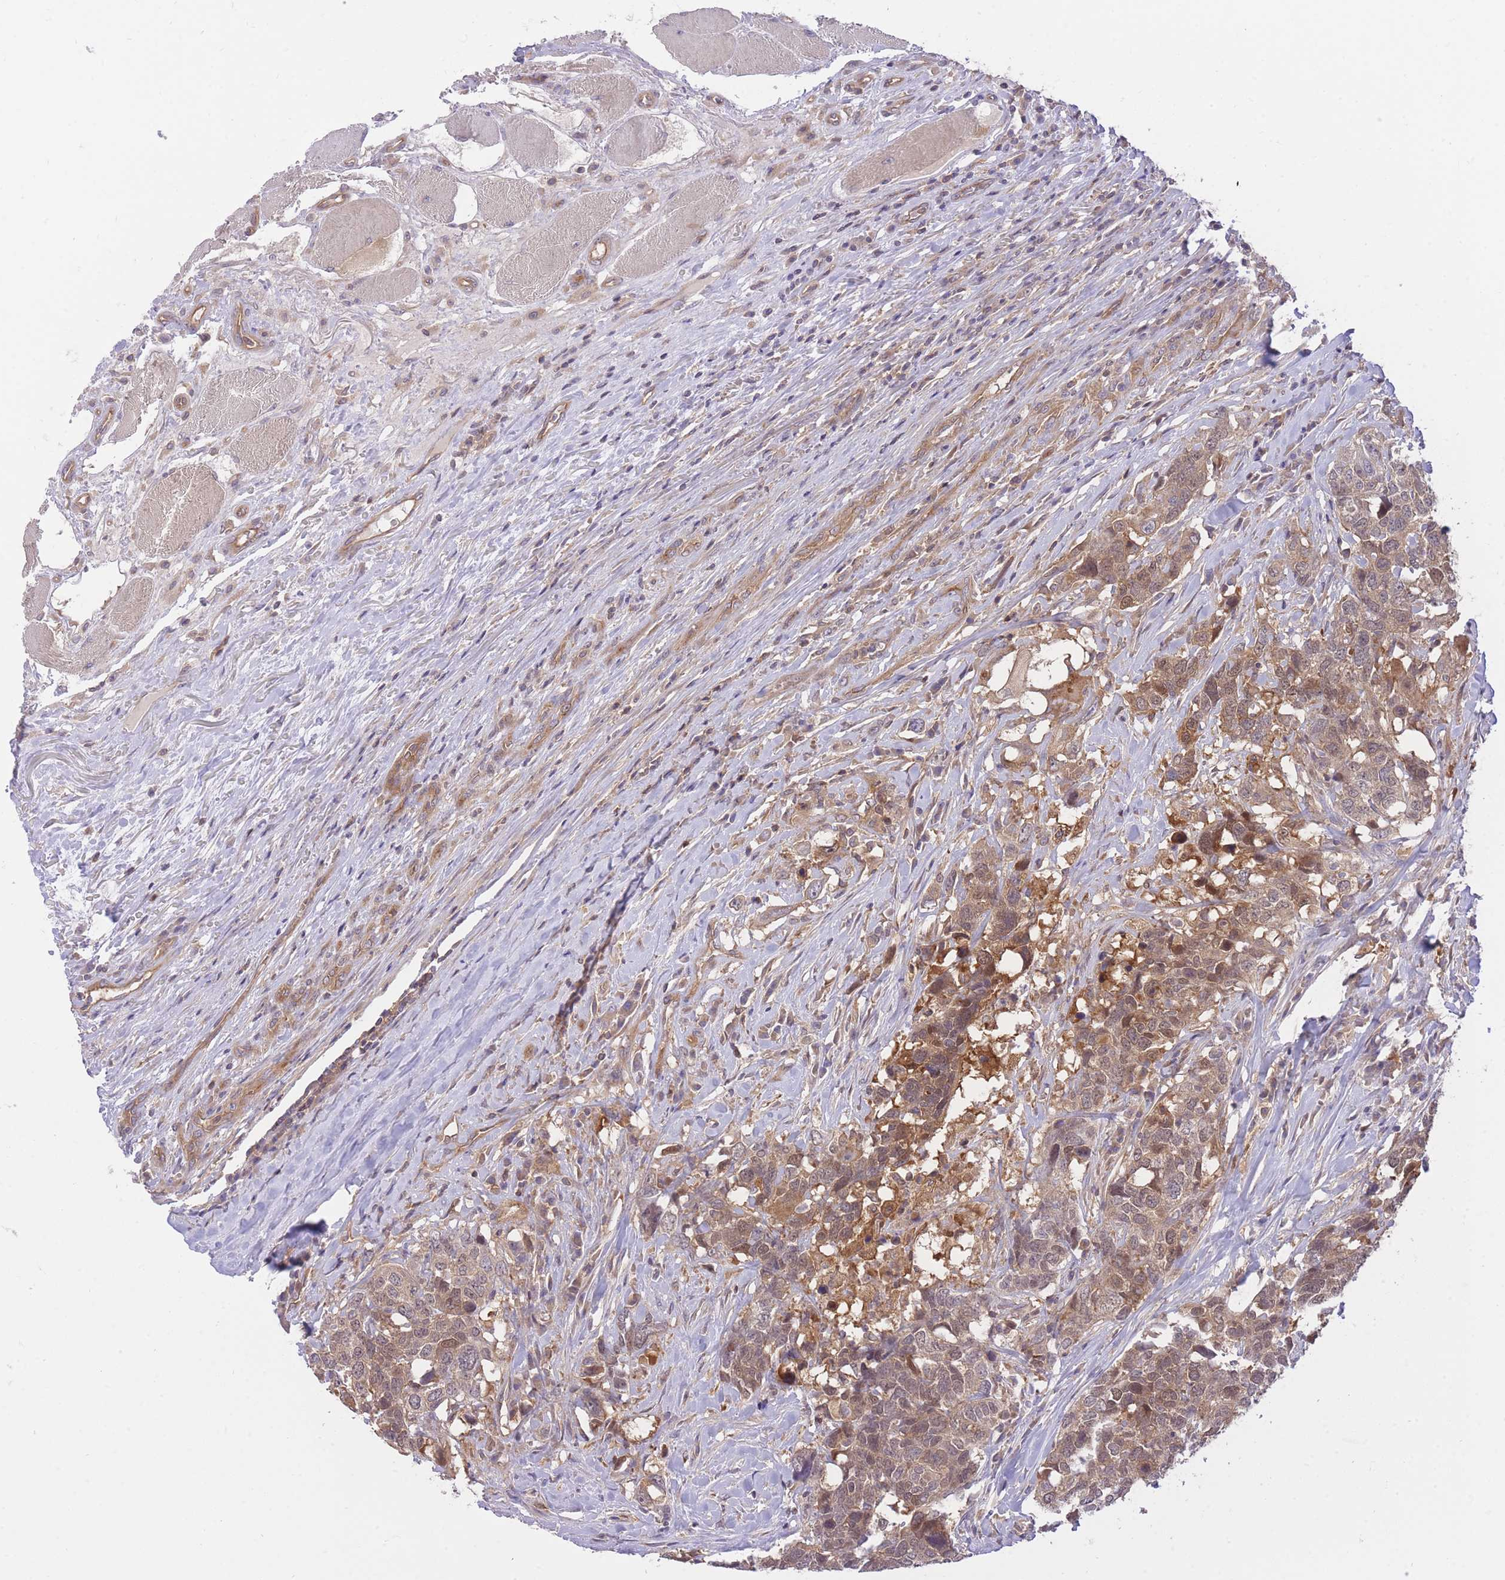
{"staining": {"intensity": "moderate", "quantity": ">75%", "location": "cytoplasmic/membranous,nuclear"}, "tissue": "head and neck cancer", "cell_type": "Tumor cells", "image_type": "cancer", "snomed": [{"axis": "morphology", "description": "Squamous cell carcinoma, NOS"}, {"axis": "topography", "description": "Head-Neck"}], "caption": "Protein staining of squamous cell carcinoma (head and neck) tissue shows moderate cytoplasmic/membranous and nuclear positivity in about >75% of tumor cells. (DAB IHC, brown staining for protein, blue staining for nuclei).", "gene": "PREP", "patient": {"sex": "male", "age": 66}}